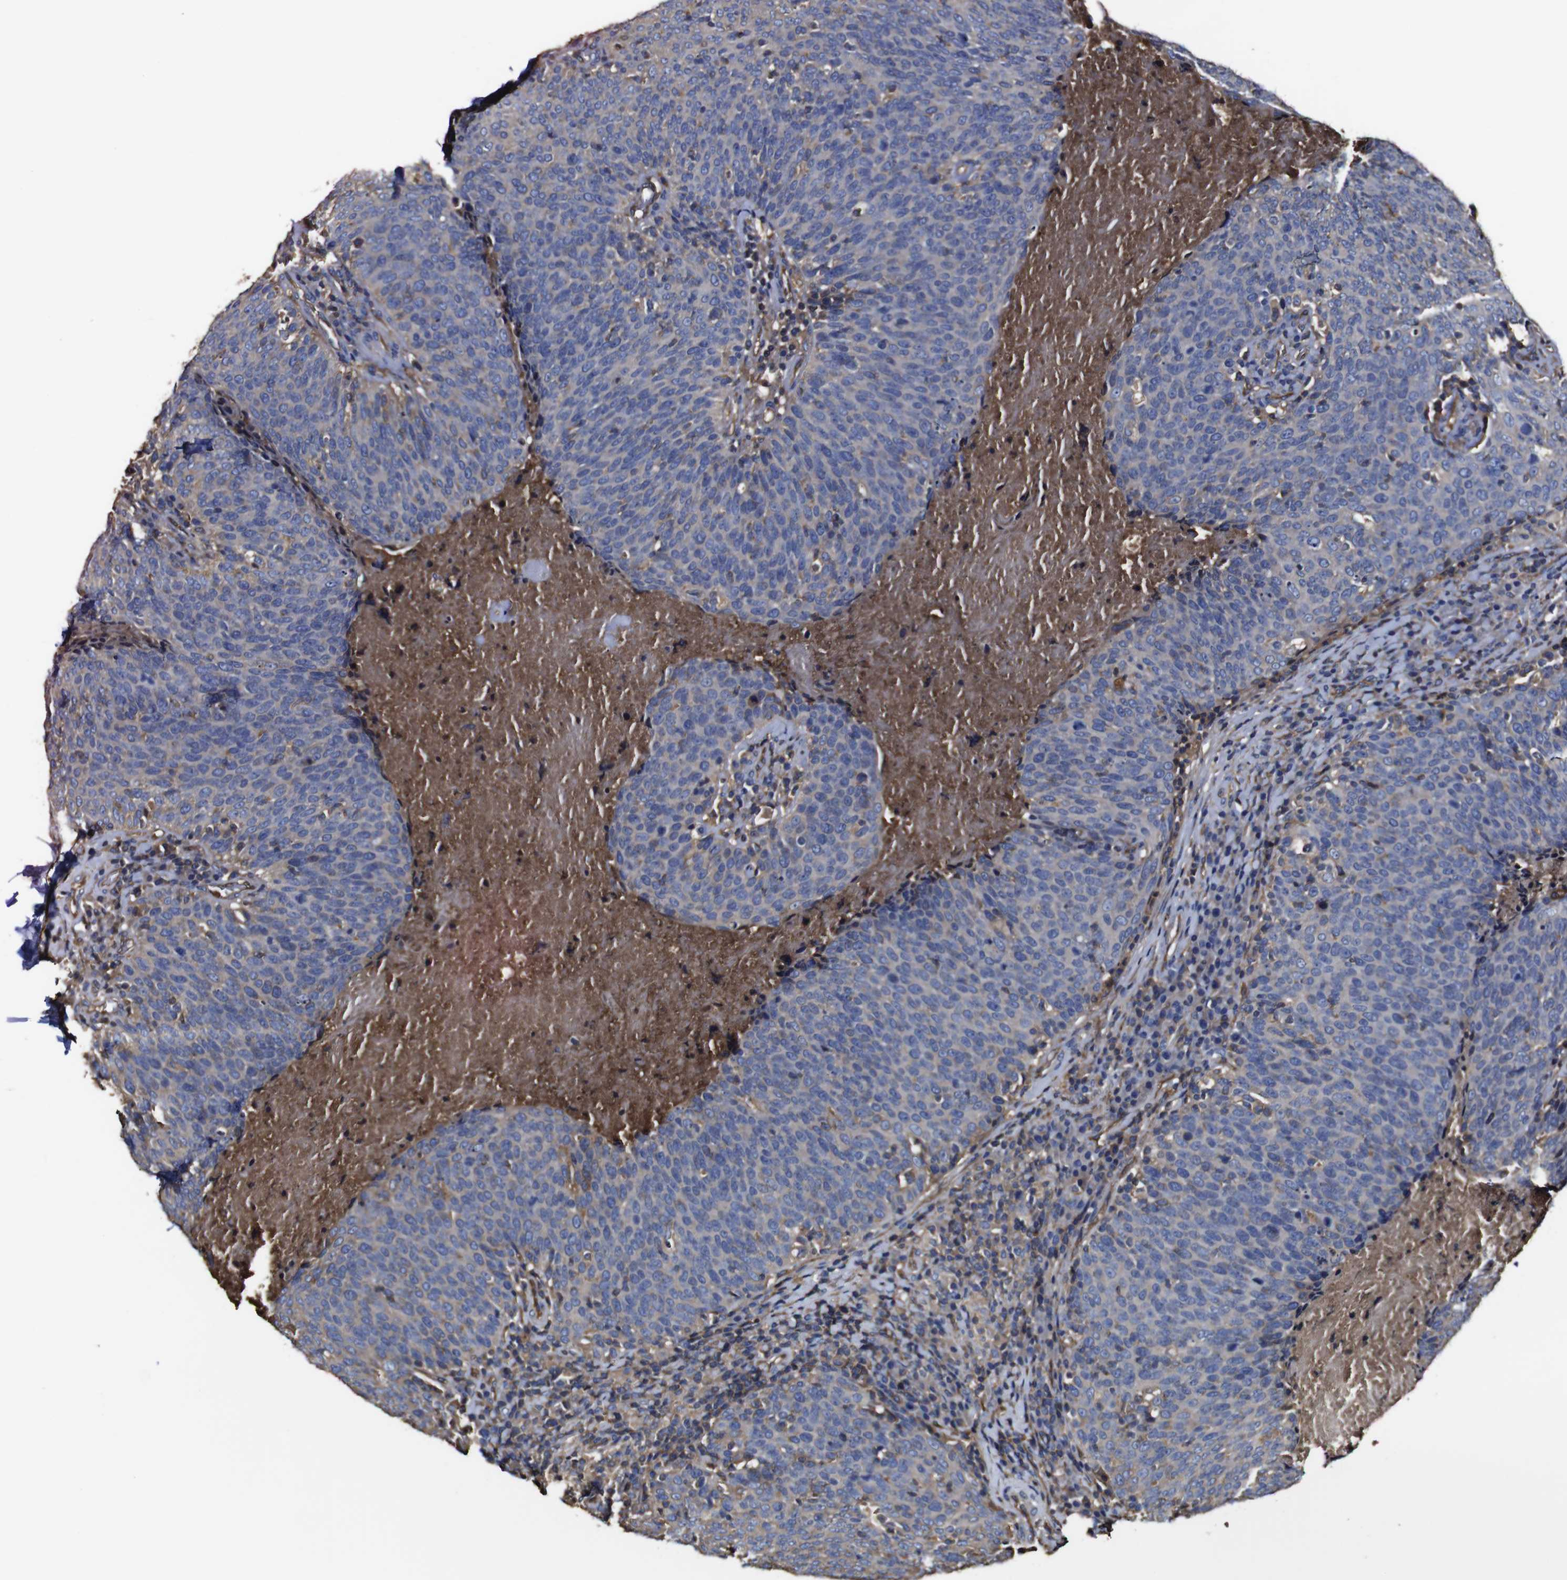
{"staining": {"intensity": "negative", "quantity": "none", "location": "none"}, "tissue": "head and neck cancer", "cell_type": "Tumor cells", "image_type": "cancer", "snomed": [{"axis": "morphology", "description": "Squamous cell carcinoma, NOS"}, {"axis": "morphology", "description": "Squamous cell carcinoma, metastatic, NOS"}, {"axis": "topography", "description": "Lymph node"}, {"axis": "topography", "description": "Head-Neck"}], "caption": "Photomicrograph shows no protein positivity in tumor cells of head and neck cancer (metastatic squamous cell carcinoma) tissue.", "gene": "MSN", "patient": {"sex": "male", "age": 62}}